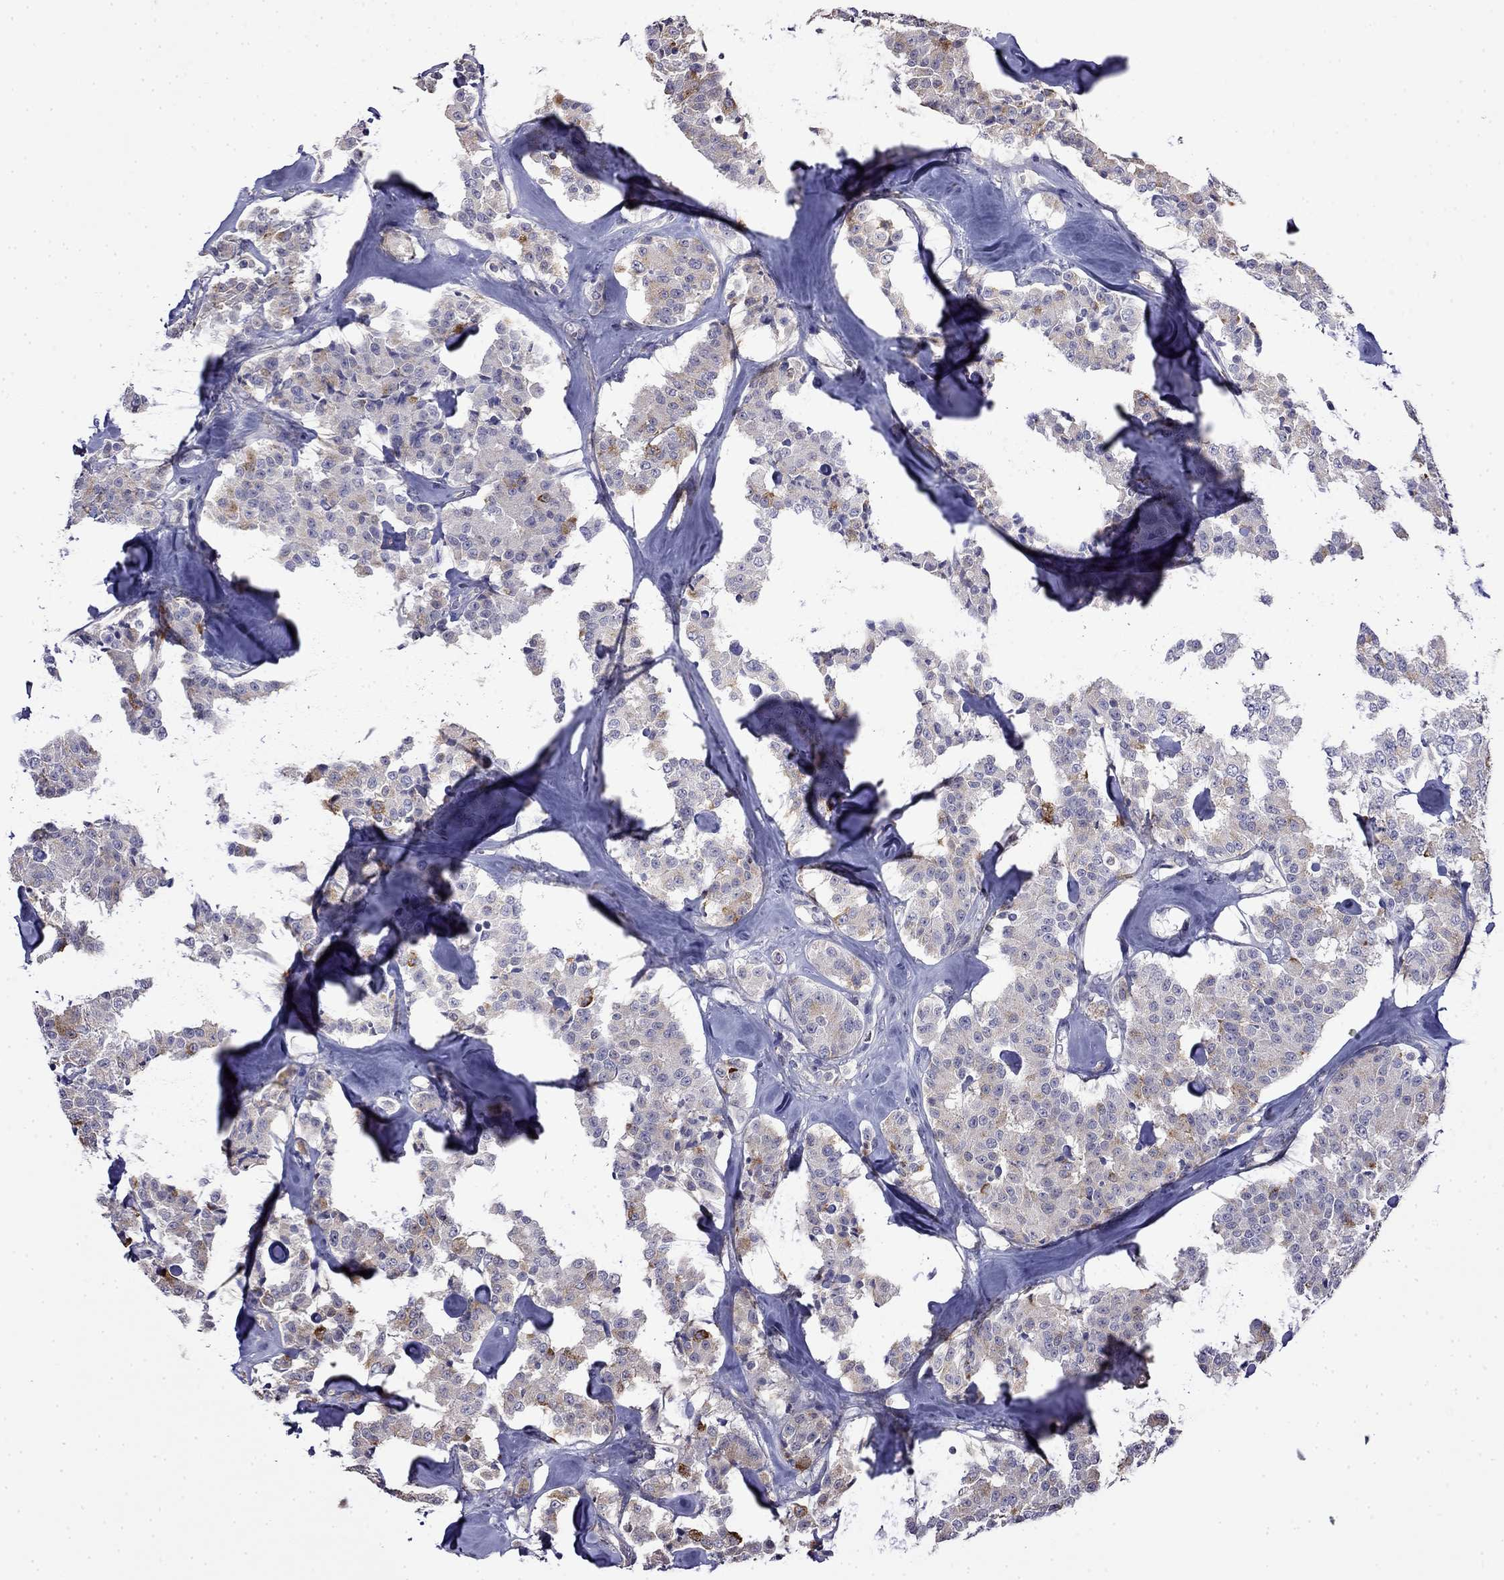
{"staining": {"intensity": "moderate", "quantity": "<25%", "location": "cytoplasmic/membranous"}, "tissue": "carcinoid", "cell_type": "Tumor cells", "image_type": "cancer", "snomed": [{"axis": "morphology", "description": "Carcinoid, malignant, NOS"}, {"axis": "topography", "description": "Pancreas"}], "caption": "Immunohistochemical staining of human carcinoid shows low levels of moderate cytoplasmic/membranous protein expression in about <25% of tumor cells.", "gene": "GUCA1B", "patient": {"sex": "male", "age": 41}}